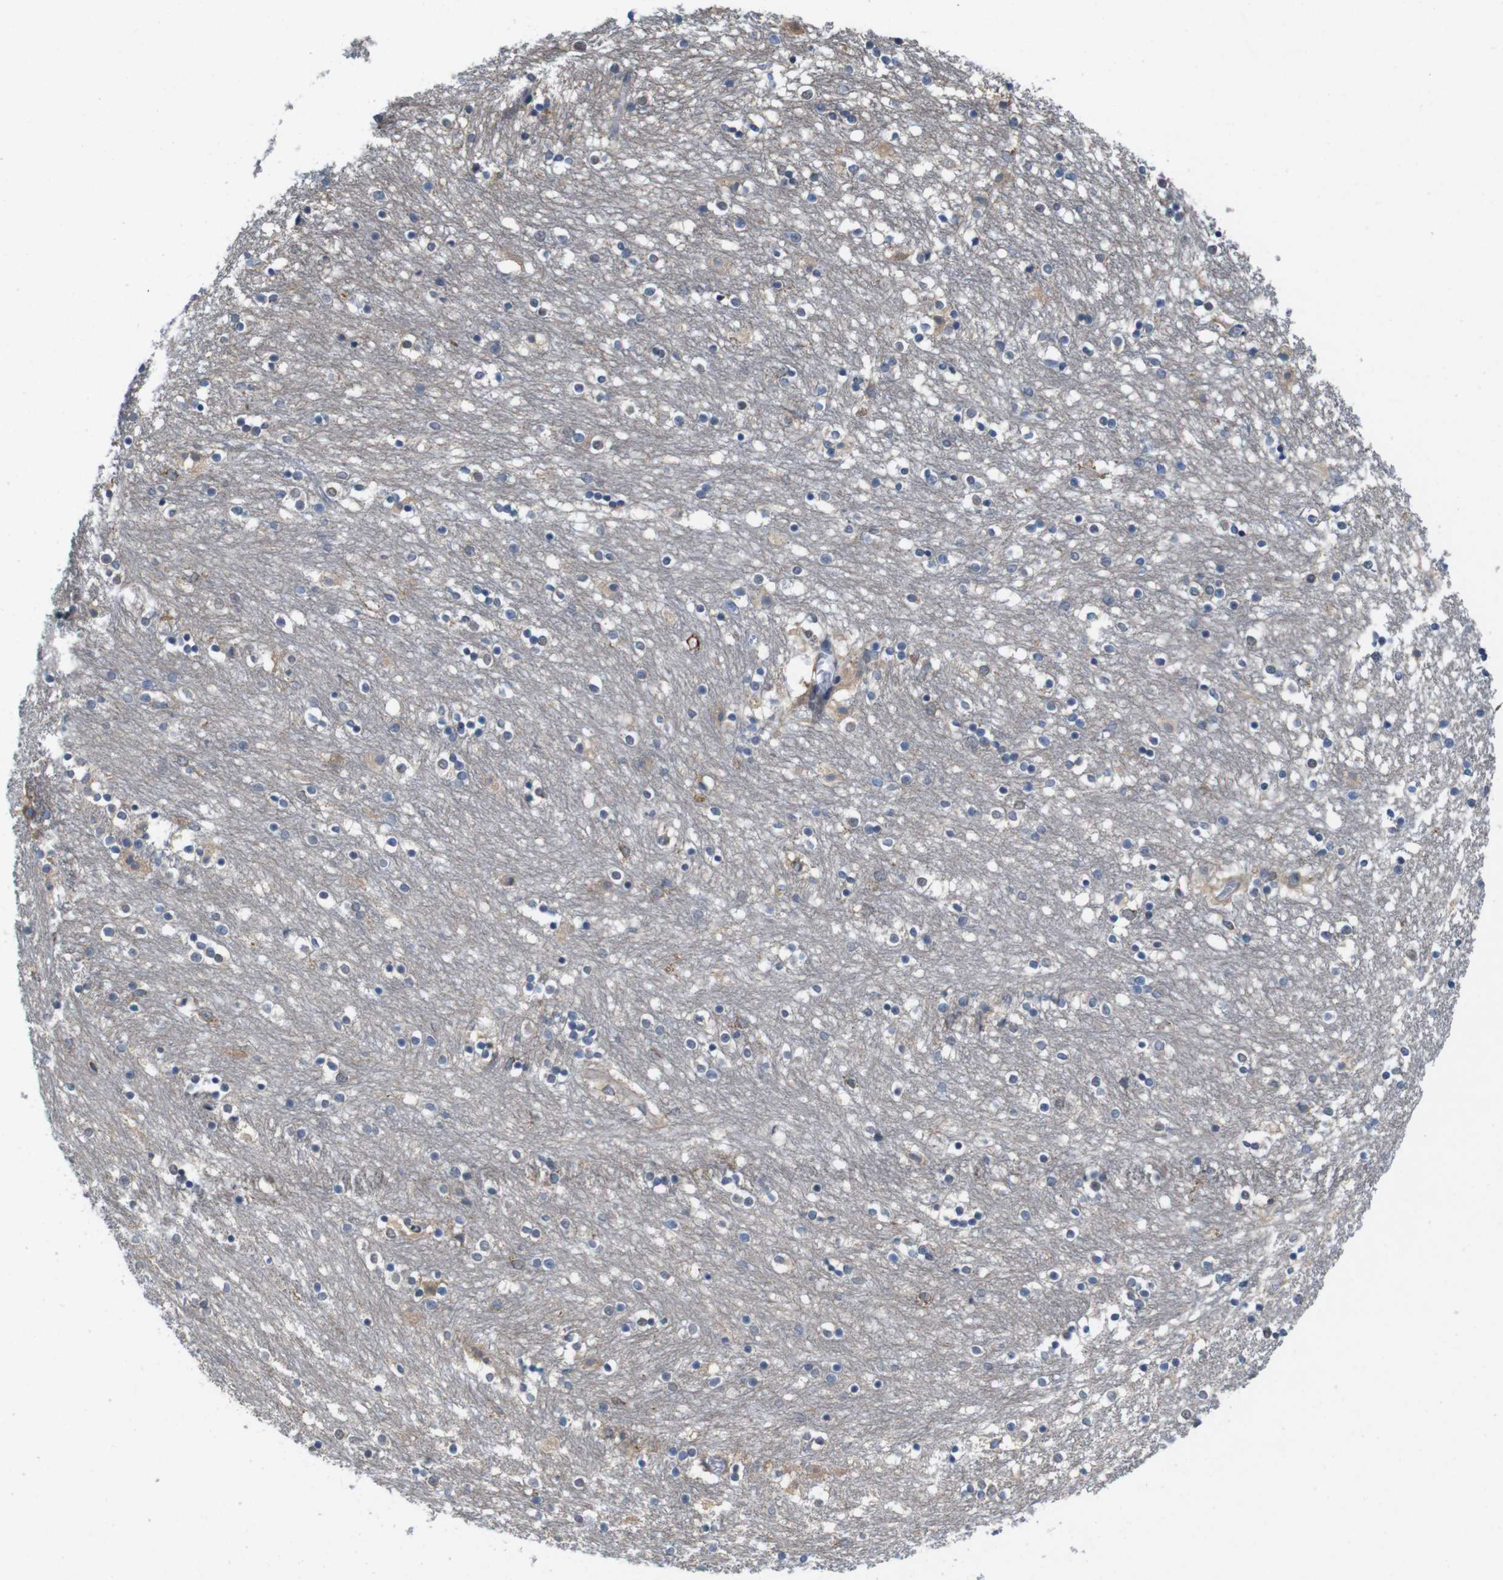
{"staining": {"intensity": "moderate", "quantity": "<25%", "location": "cytoplasmic/membranous,nuclear"}, "tissue": "caudate", "cell_type": "Glial cells", "image_type": "normal", "snomed": [{"axis": "morphology", "description": "Normal tissue, NOS"}, {"axis": "topography", "description": "Lateral ventricle wall"}], "caption": "High-magnification brightfield microscopy of benign caudate stained with DAB (brown) and counterstained with hematoxylin (blue). glial cells exhibit moderate cytoplasmic/membranous,nuclear positivity is appreciated in approximately<25% of cells. (DAB (3,3'-diaminobenzidine) = brown stain, brightfield microscopy at high magnification).", "gene": "PNMA8A", "patient": {"sex": "female", "age": 54}}